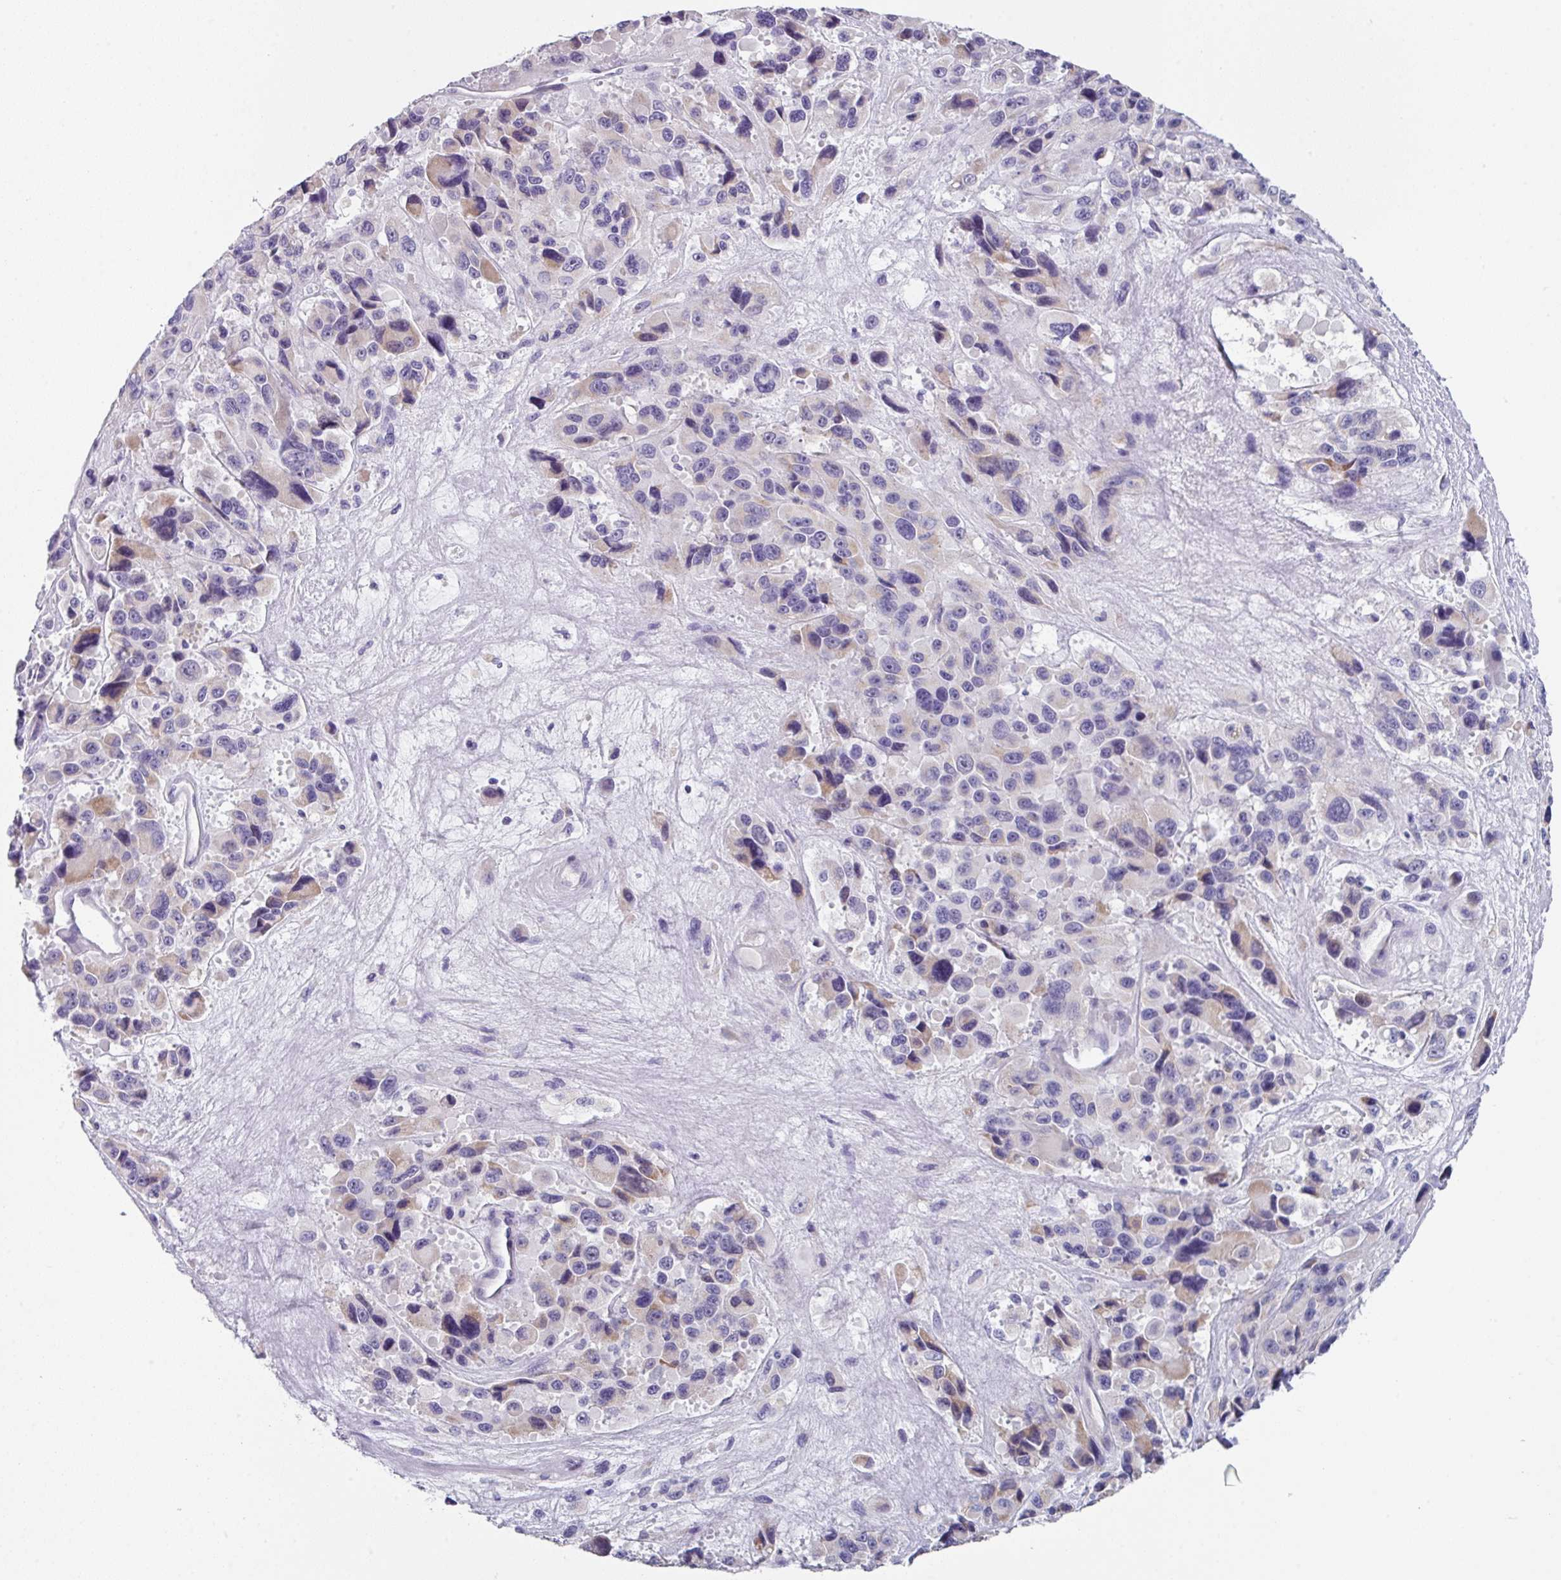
{"staining": {"intensity": "weak", "quantity": "<25%", "location": "cytoplasmic/membranous"}, "tissue": "melanoma", "cell_type": "Tumor cells", "image_type": "cancer", "snomed": [{"axis": "morphology", "description": "Malignant melanoma, Metastatic site"}, {"axis": "topography", "description": "Lymph node"}], "caption": "An image of human malignant melanoma (metastatic site) is negative for staining in tumor cells.", "gene": "DEFB115", "patient": {"sex": "female", "age": 65}}